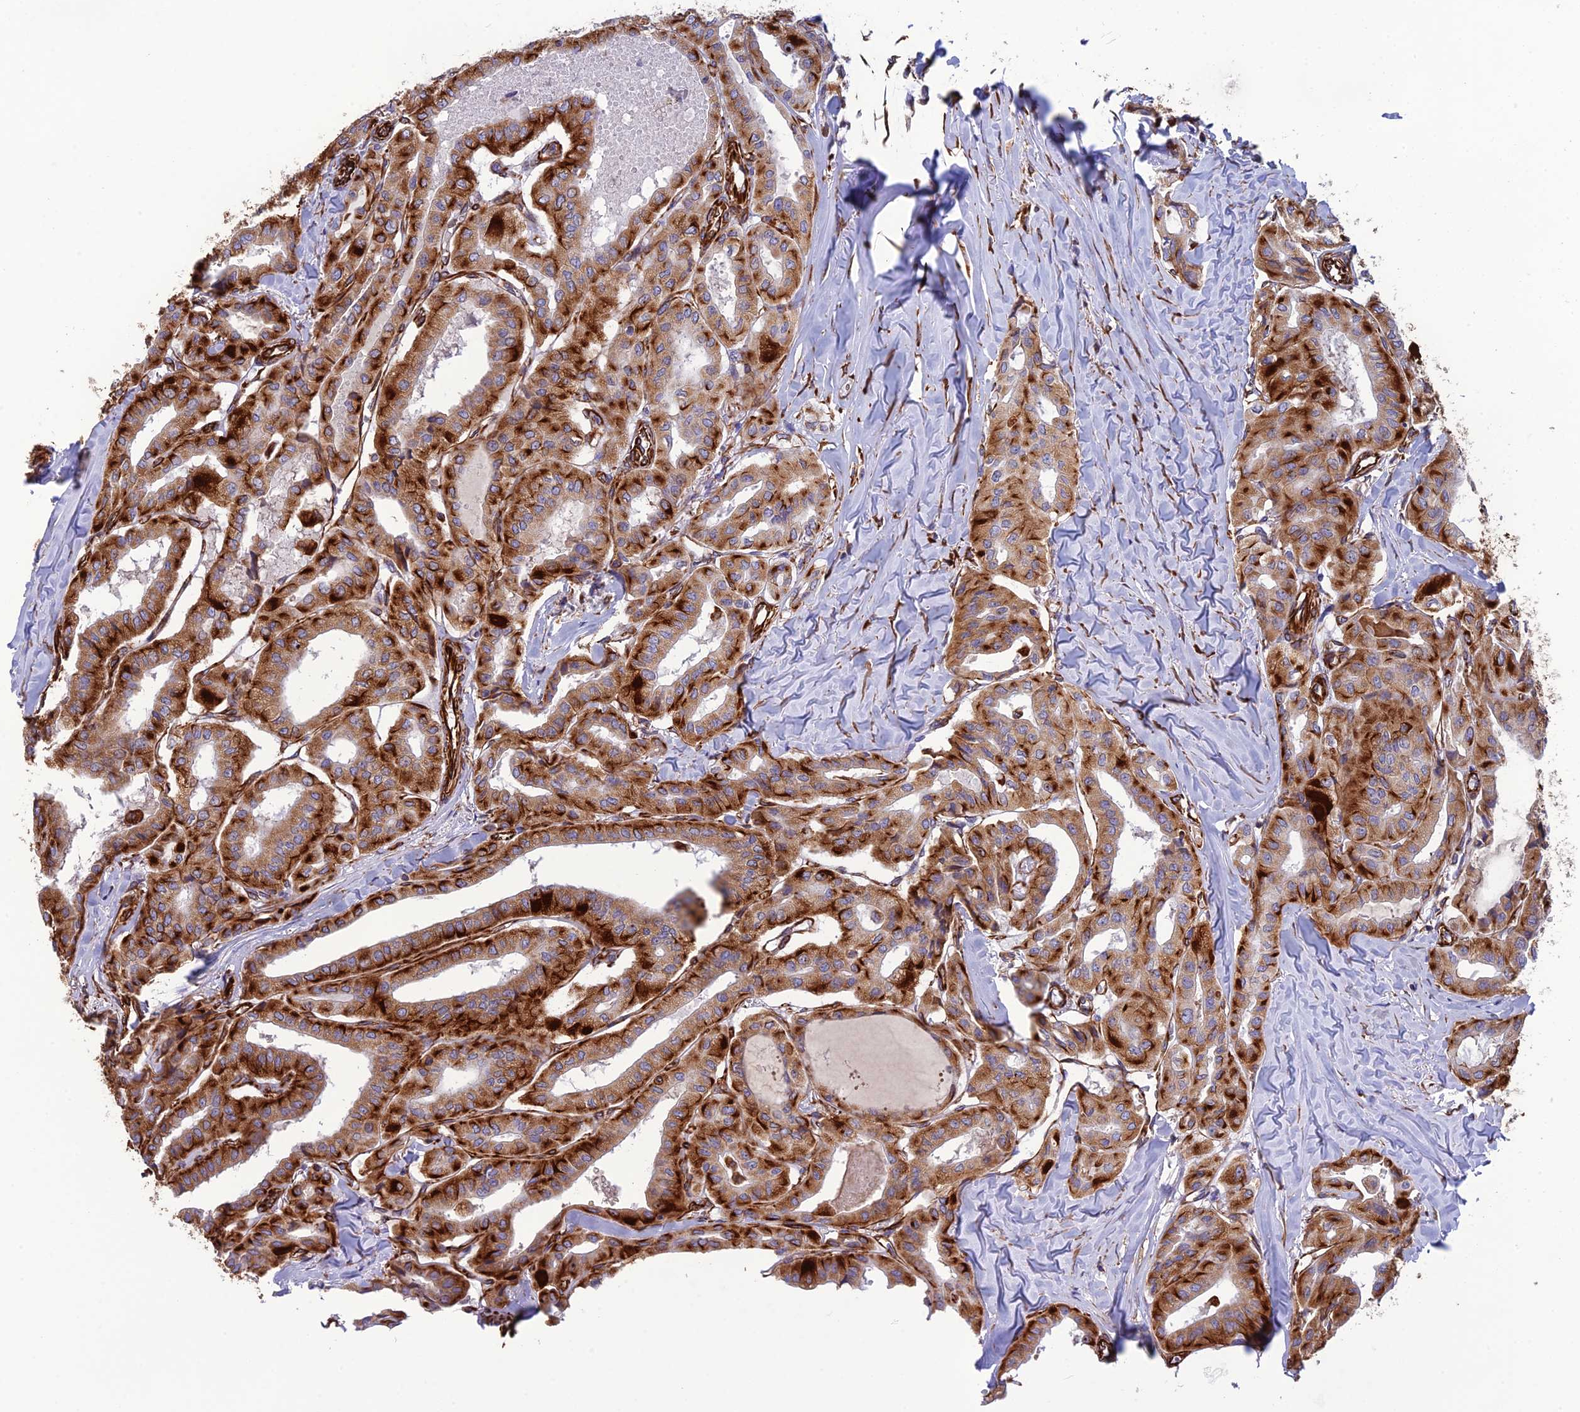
{"staining": {"intensity": "strong", "quantity": ">75%", "location": "cytoplasmic/membranous"}, "tissue": "thyroid cancer", "cell_type": "Tumor cells", "image_type": "cancer", "snomed": [{"axis": "morphology", "description": "Papillary adenocarcinoma, NOS"}, {"axis": "topography", "description": "Thyroid gland"}], "caption": "High-power microscopy captured an immunohistochemistry photomicrograph of papillary adenocarcinoma (thyroid), revealing strong cytoplasmic/membranous expression in about >75% of tumor cells.", "gene": "FBXL20", "patient": {"sex": "female", "age": 59}}